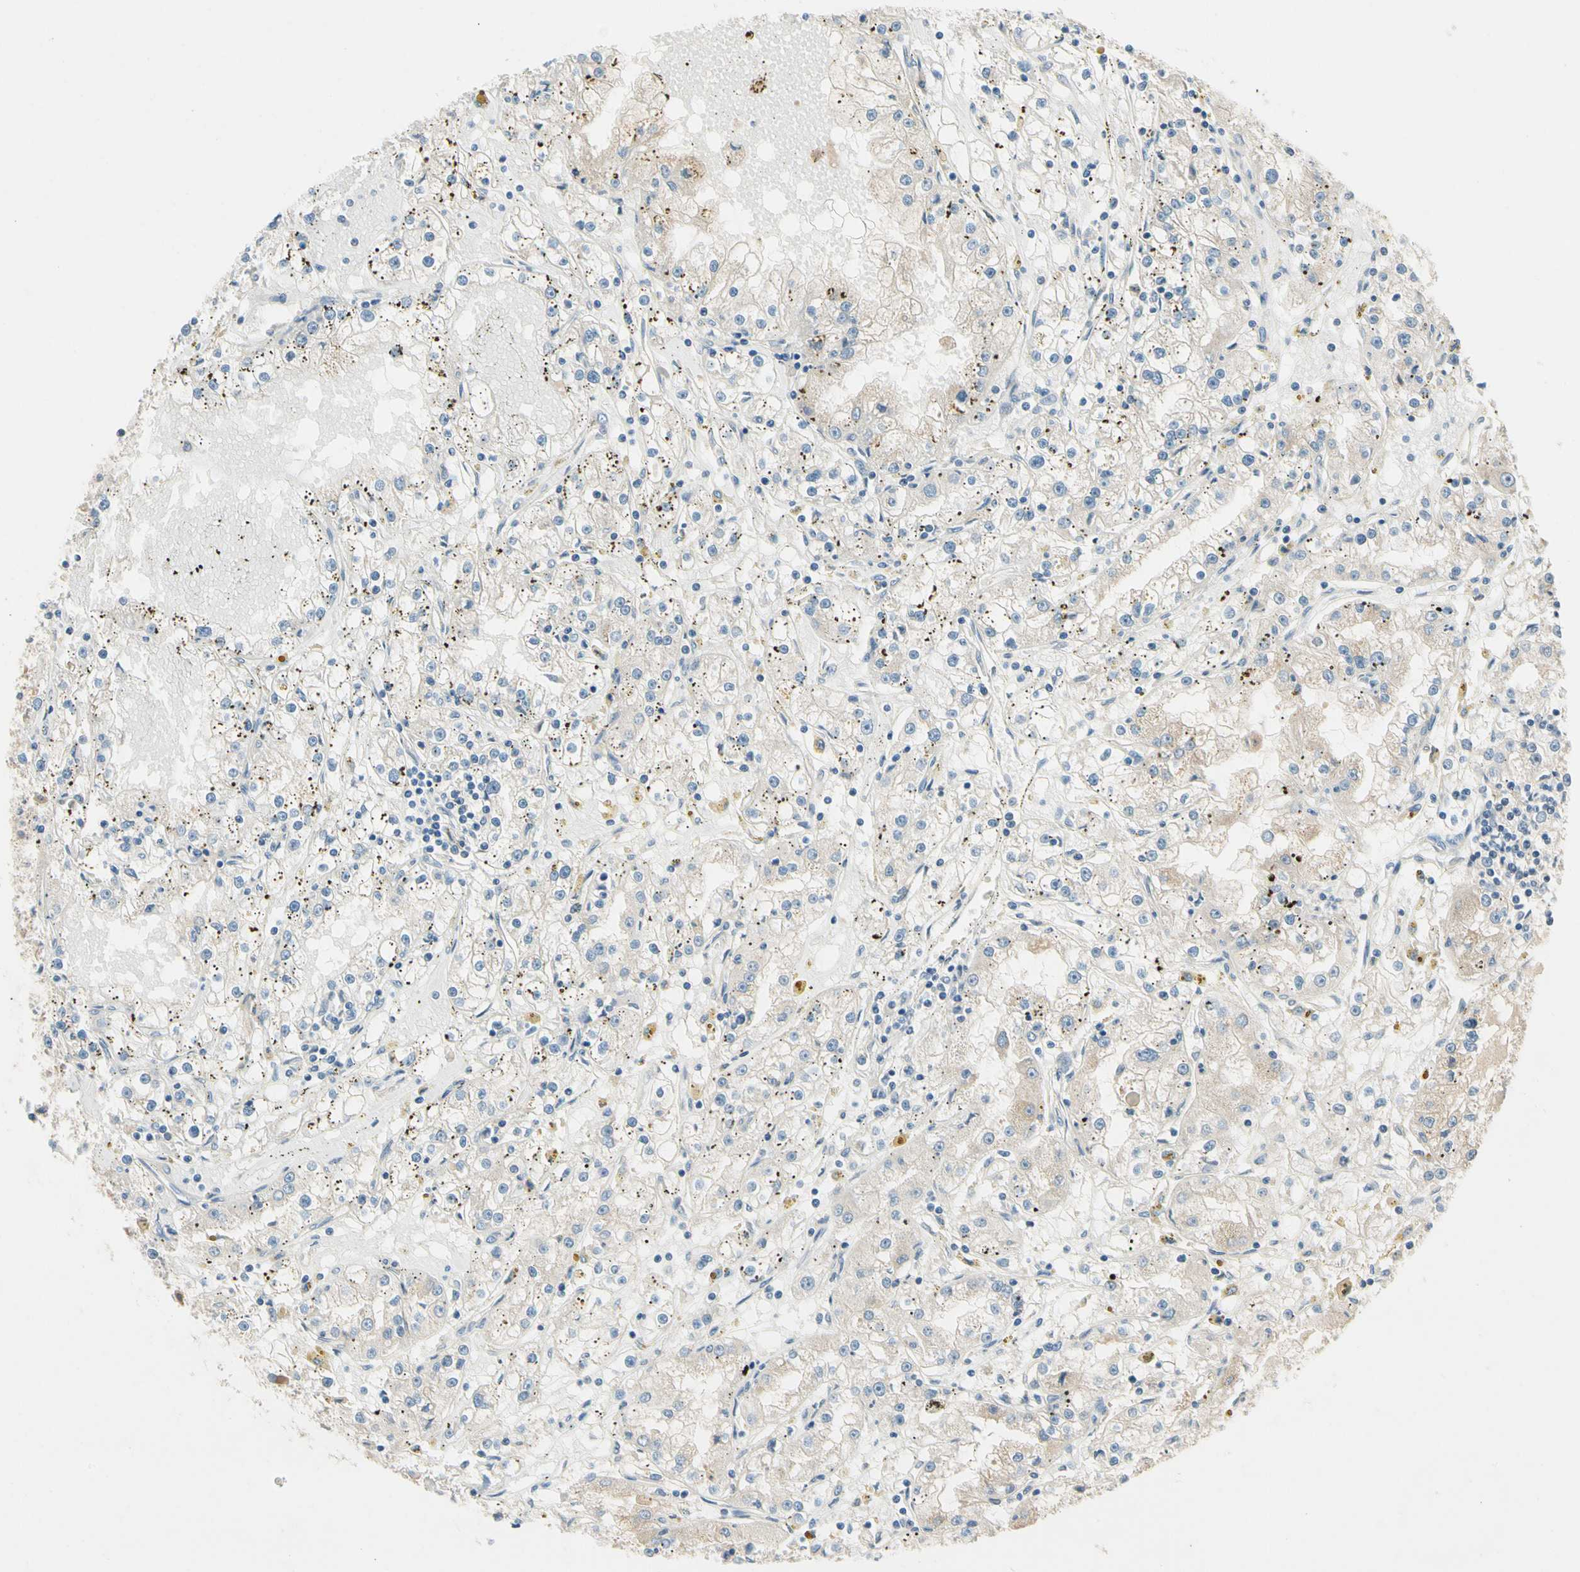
{"staining": {"intensity": "weak", "quantity": "<25%", "location": "cytoplasmic/membranous"}, "tissue": "renal cancer", "cell_type": "Tumor cells", "image_type": "cancer", "snomed": [{"axis": "morphology", "description": "Adenocarcinoma, NOS"}, {"axis": "topography", "description": "Kidney"}], "caption": "Photomicrograph shows no significant protein staining in tumor cells of adenocarcinoma (renal).", "gene": "WIPI1", "patient": {"sex": "male", "age": 56}}